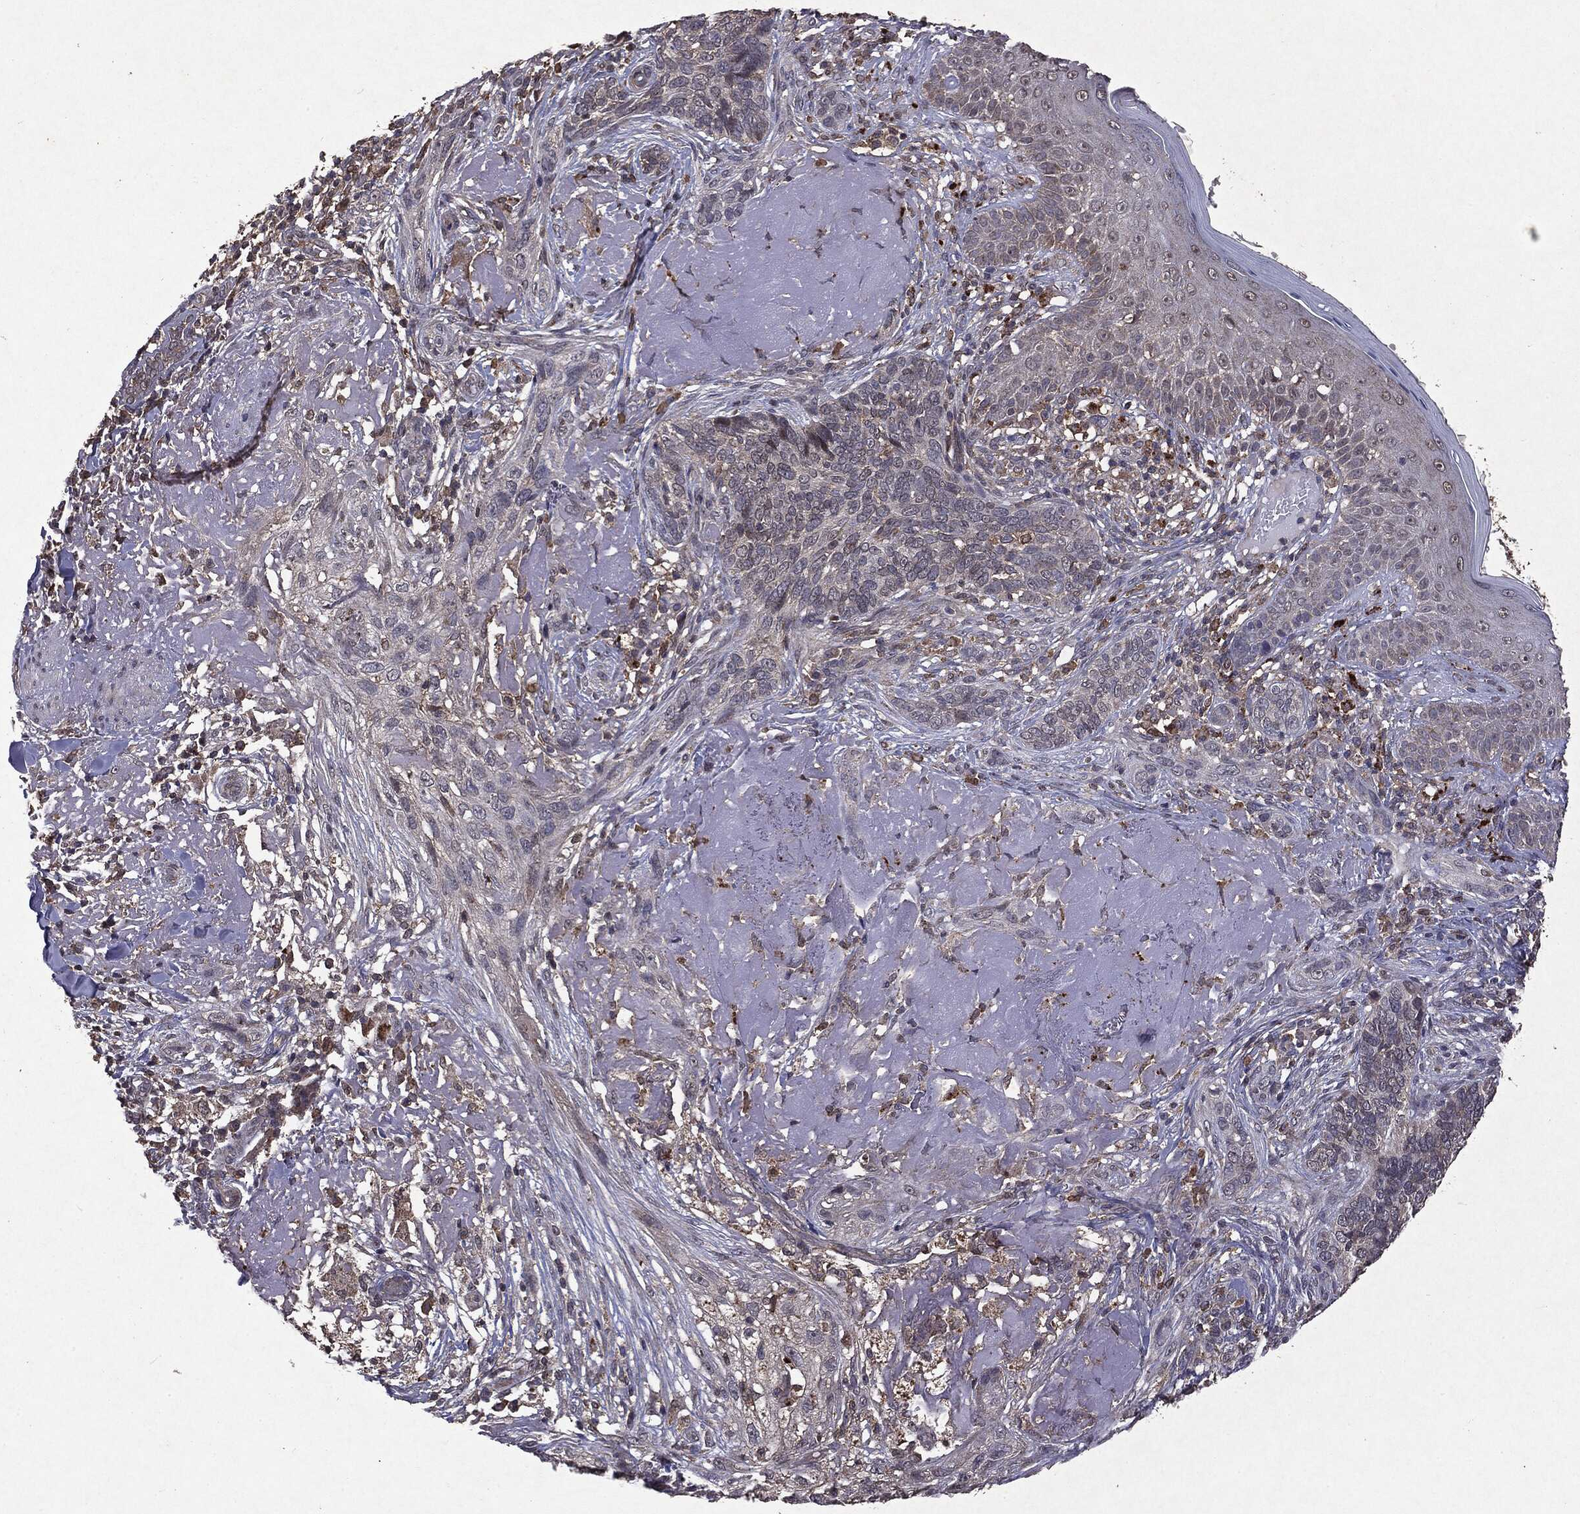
{"staining": {"intensity": "negative", "quantity": "none", "location": "none"}, "tissue": "skin cancer", "cell_type": "Tumor cells", "image_type": "cancer", "snomed": [{"axis": "morphology", "description": "Basal cell carcinoma"}, {"axis": "topography", "description": "Skin"}], "caption": "Micrograph shows no protein staining in tumor cells of skin cancer tissue.", "gene": "PTEN", "patient": {"sex": "male", "age": 91}}